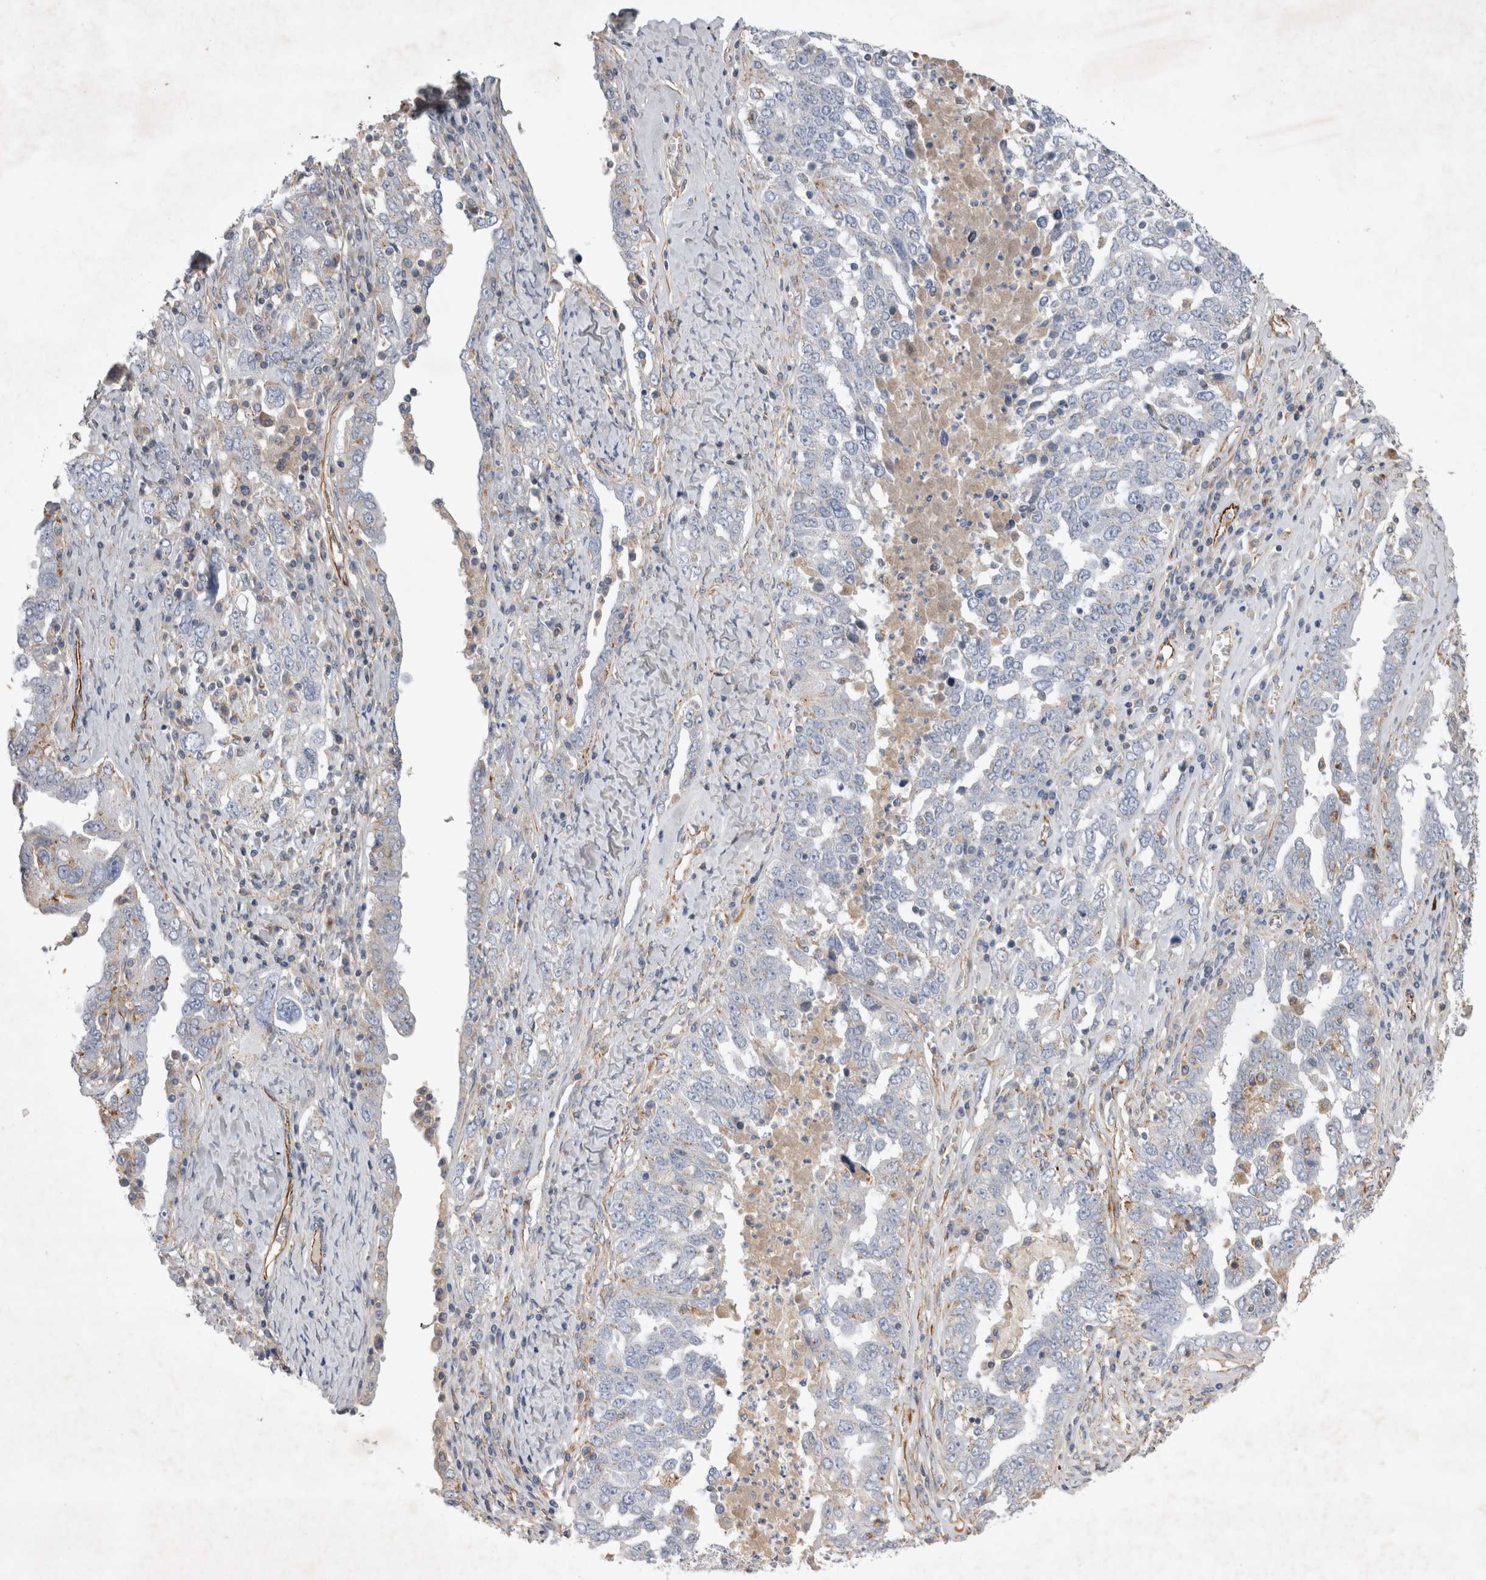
{"staining": {"intensity": "negative", "quantity": "none", "location": "none"}, "tissue": "ovarian cancer", "cell_type": "Tumor cells", "image_type": "cancer", "snomed": [{"axis": "morphology", "description": "Carcinoma, endometroid"}, {"axis": "topography", "description": "Ovary"}], "caption": "Immunohistochemistry image of neoplastic tissue: human endometroid carcinoma (ovarian) stained with DAB (3,3'-diaminobenzidine) reveals no significant protein staining in tumor cells.", "gene": "STRADB", "patient": {"sex": "female", "age": 62}}